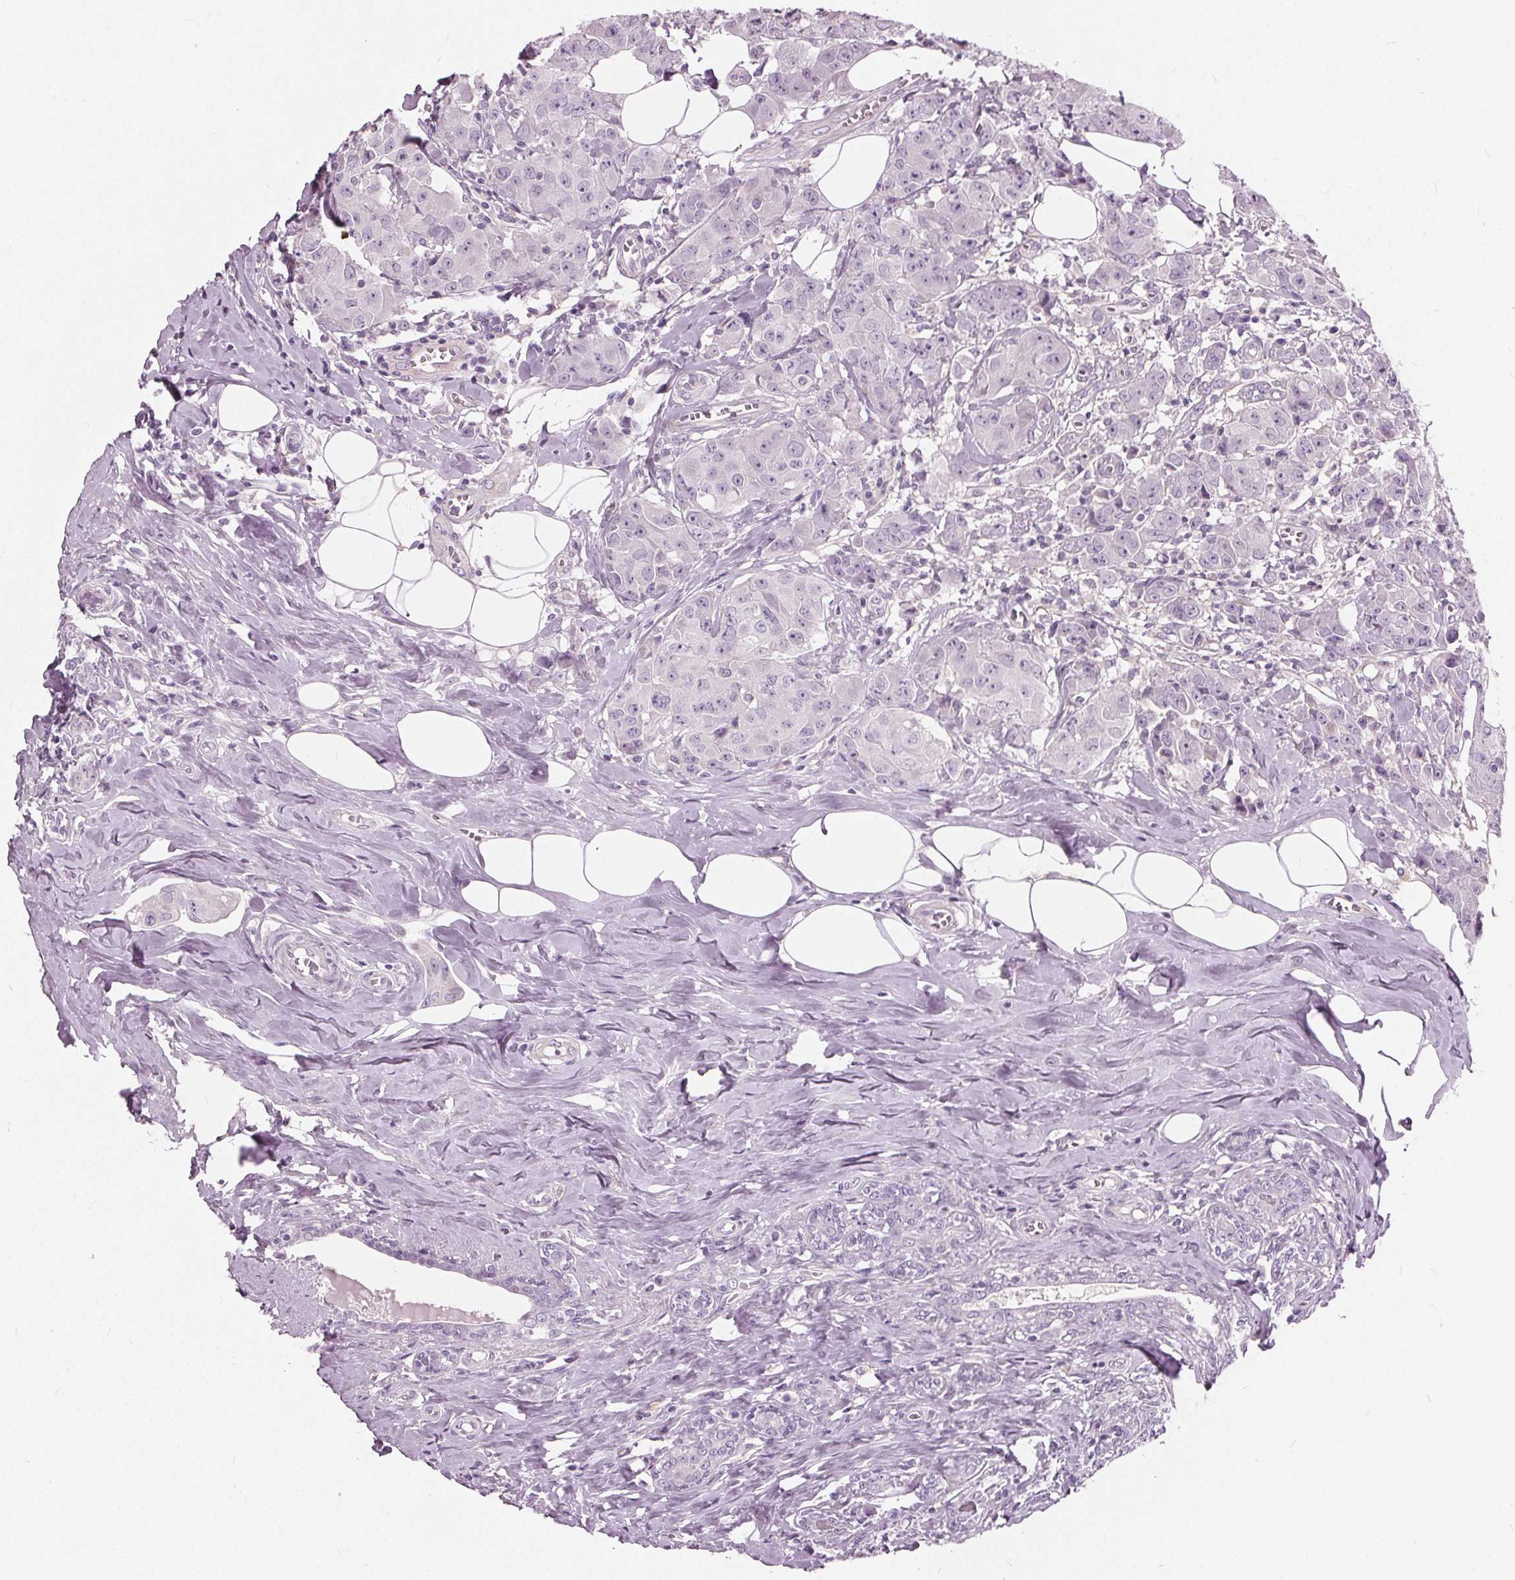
{"staining": {"intensity": "negative", "quantity": "none", "location": "none"}, "tissue": "breast cancer", "cell_type": "Tumor cells", "image_type": "cancer", "snomed": [{"axis": "morphology", "description": "Normal tissue, NOS"}, {"axis": "morphology", "description": "Duct carcinoma"}, {"axis": "topography", "description": "Breast"}], "caption": "This is a micrograph of immunohistochemistry (IHC) staining of intraductal carcinoma (breast), which shows no staining in tumor cells.", "gene": "LHFPL7", "patient": {"sex": "female", "age": 43}}